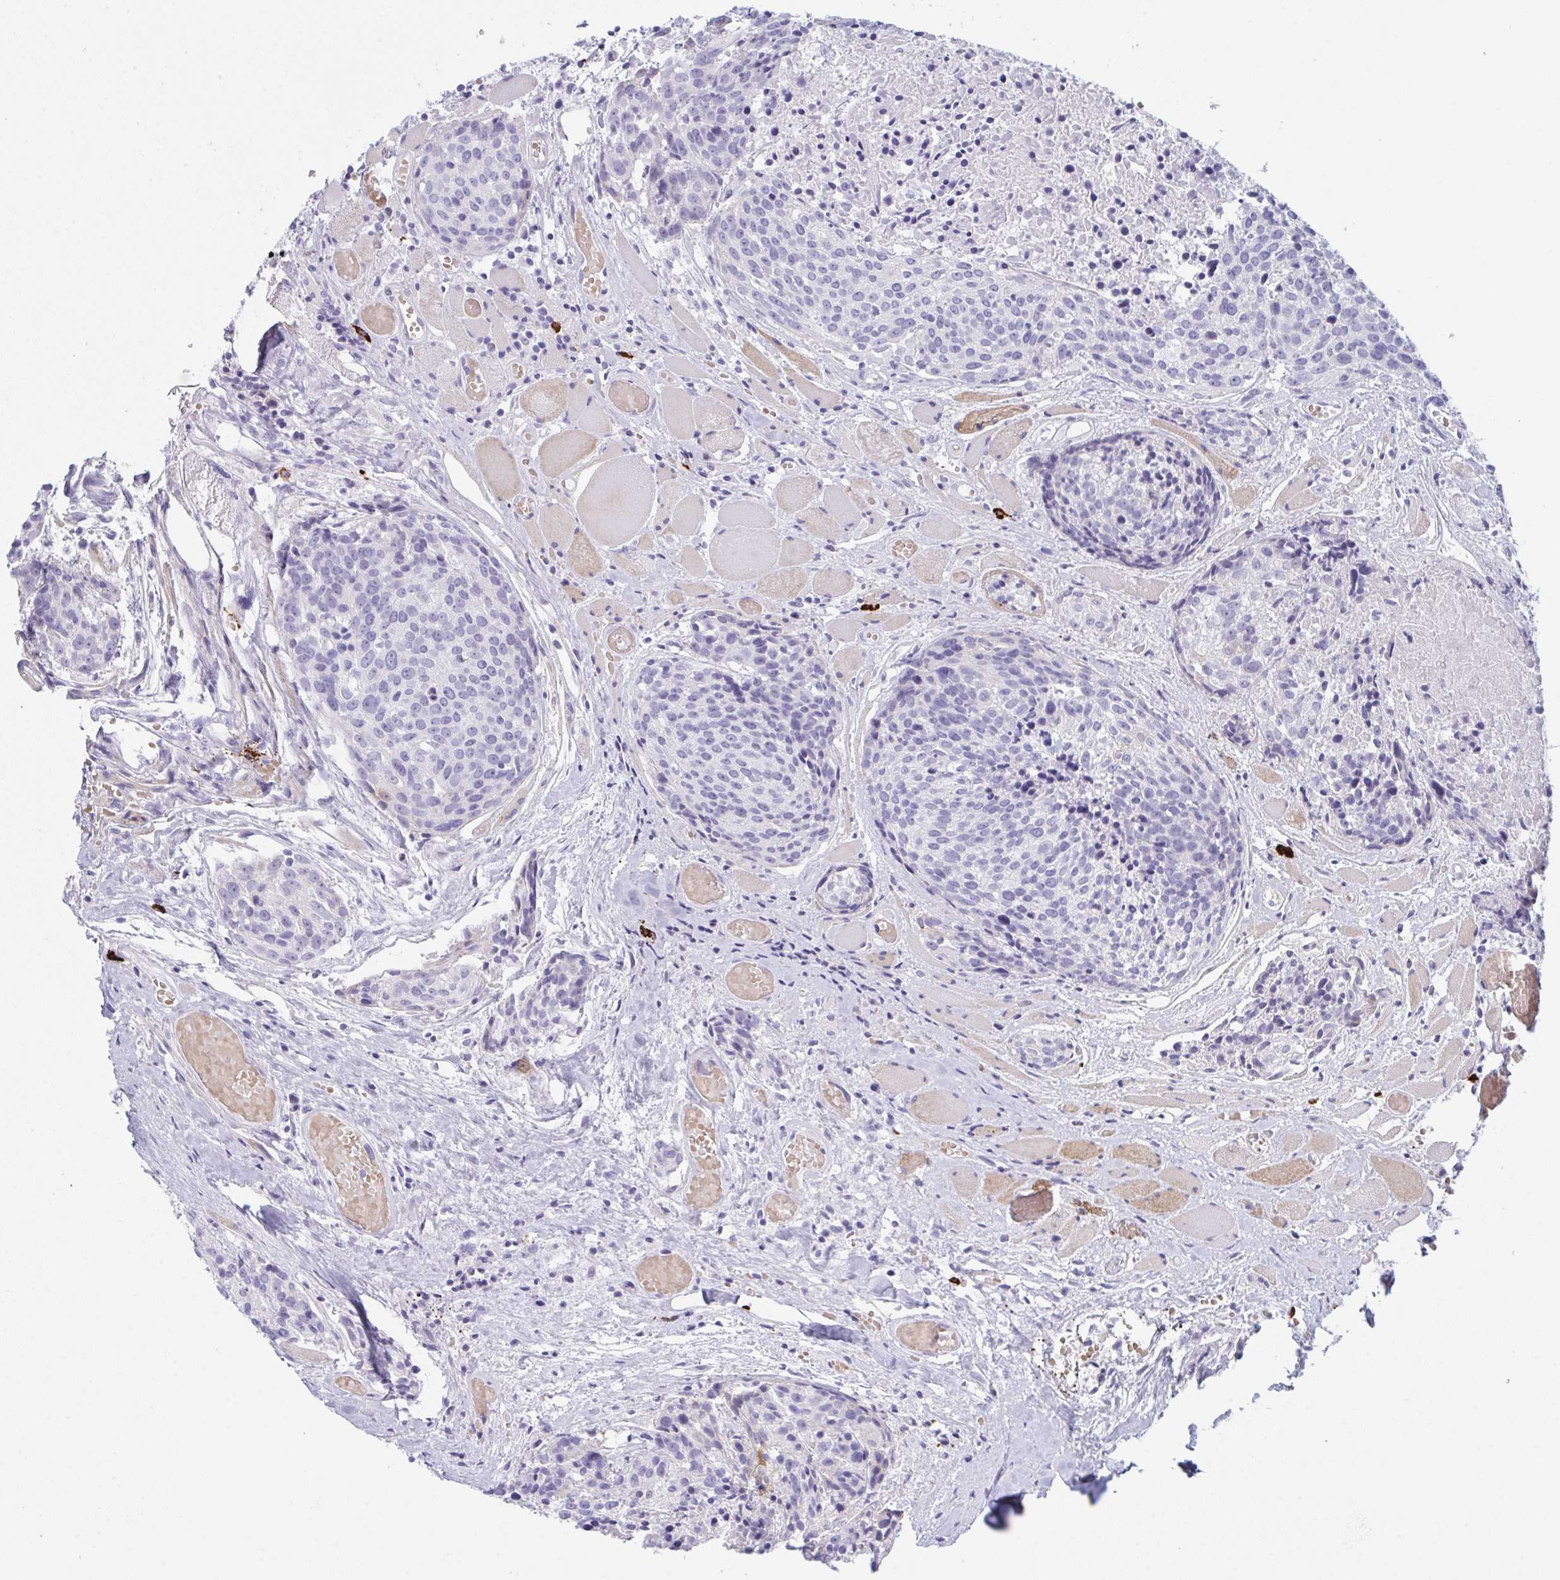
{"staining": {"intensity": "negative", "quantity": "none", "location": "none"}, "tissue": "head and neck cancer", "cell_type": "Tumor cells", "image_type": "cancer", "snomed": [{"axis": "morphology", "description": "Squamous cell carcinoma, NOS"}, {"axis": "topography", "description": "Oral tissue"}, {"axis": "topography", "description": "Head-Neck"}], "caption": "Immunohistochemical staining of head and neck squamous cell carcinoma shows no significant expression in tumor cells.", "gene": "ZNF684", "patient": {"sex": "male", "age": 64}}